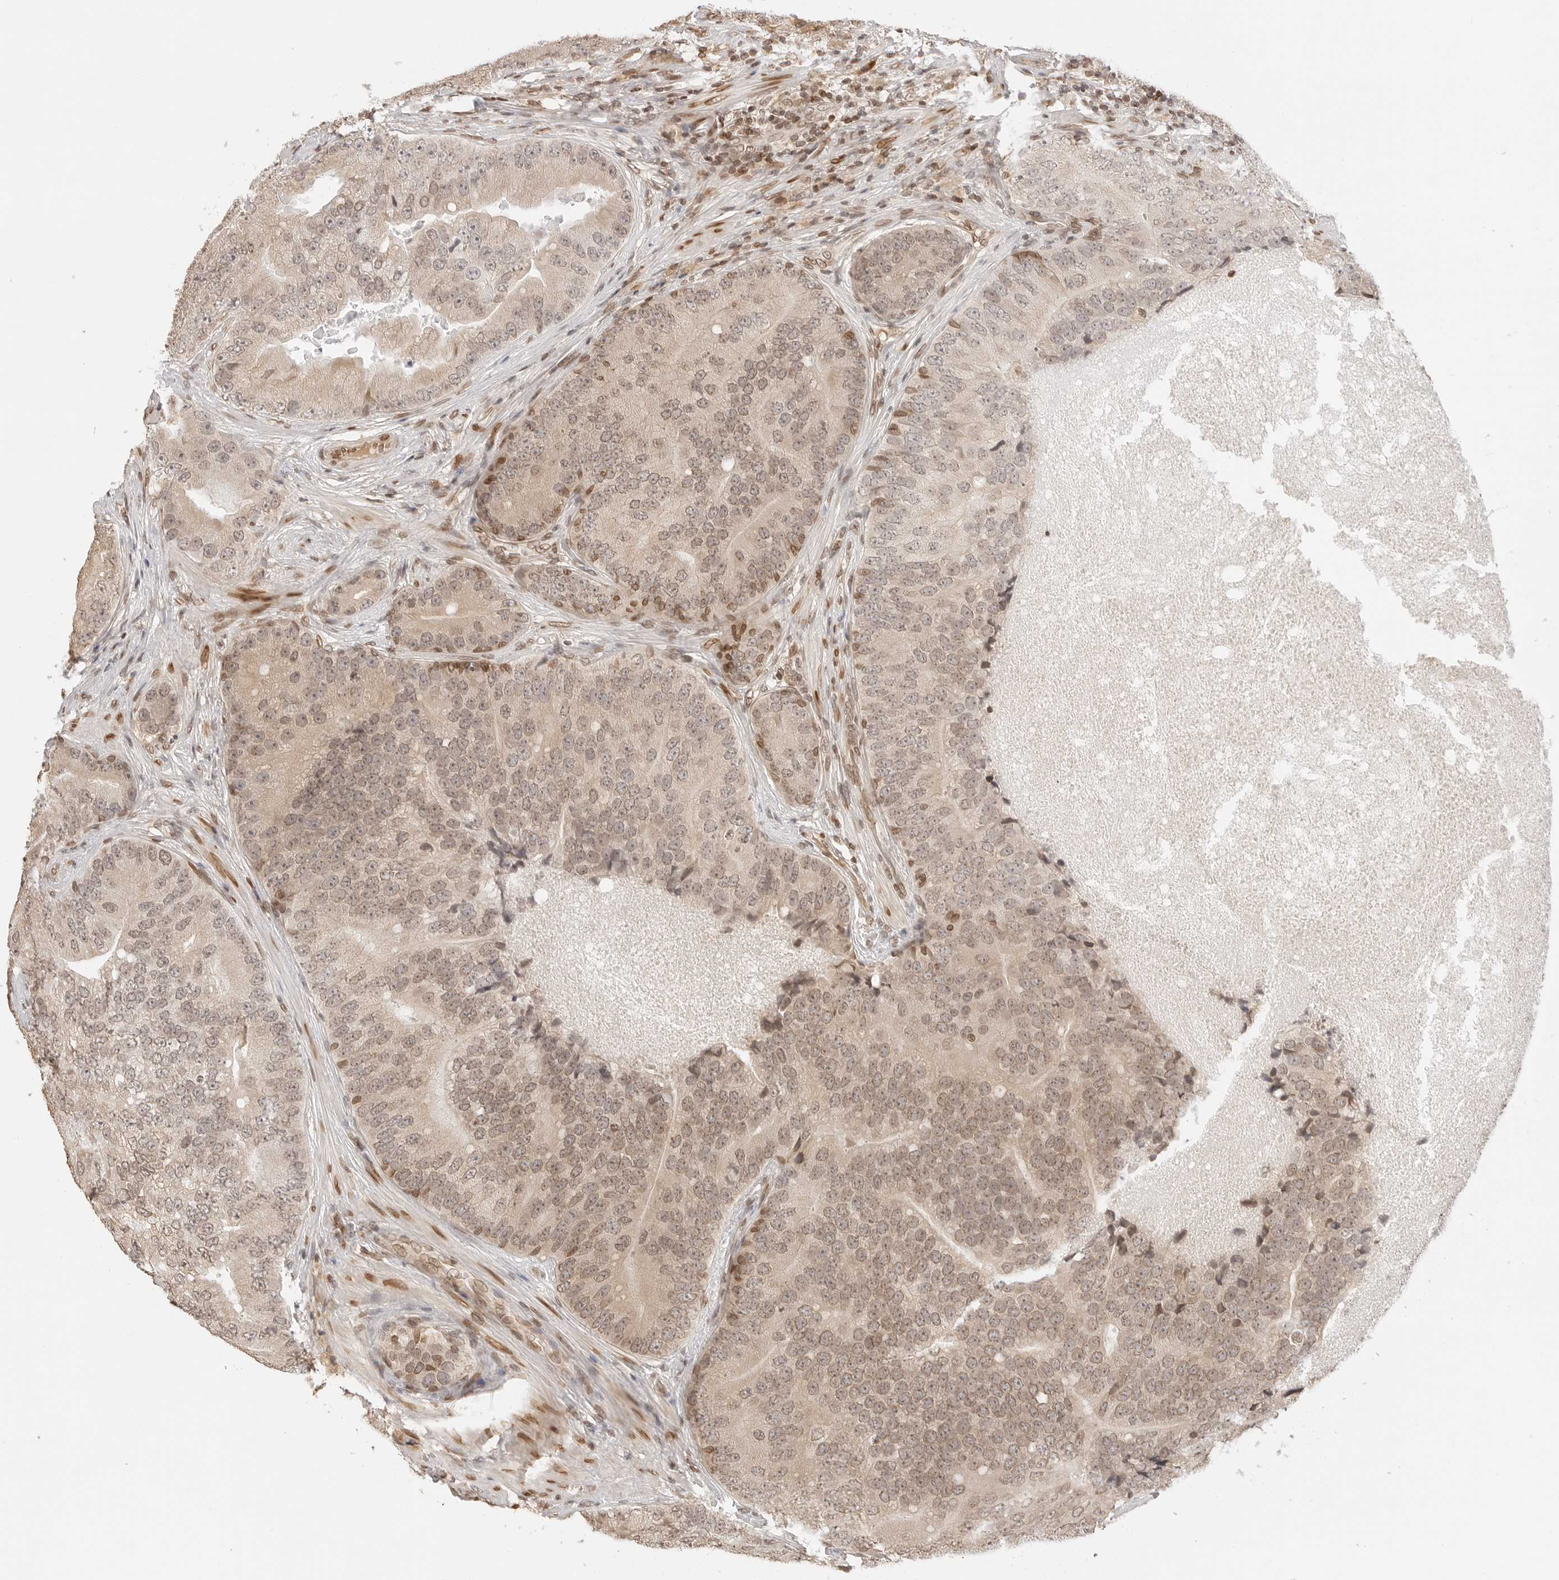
{"staining": {"intensity": "weak", "quantity": "25%-75%", "location": "cytoplasmic/membranous,nuclear"}, "tissue": "prostate cancer", "cell_type": "Tumor cells", "image_type": "cancer", "snomed": [{"axis": "morphology", "description": "Adenocarcinoma, High grade"}, {"axis": "topography", "description": "Prostate"}], "caption": "A brown stain highlights weak cytoplasmic/membranous and nuclear positivity of a protein in prostate cancer (adenocarcinoma (high-grade)) tumor cells. The staining is performed using DAB brown chromogen to label protein expression. The nuclei are counter-stained blue using hematoxylin.", "gene": "POLH", "patient": {"sex": "male", "age": 70}}